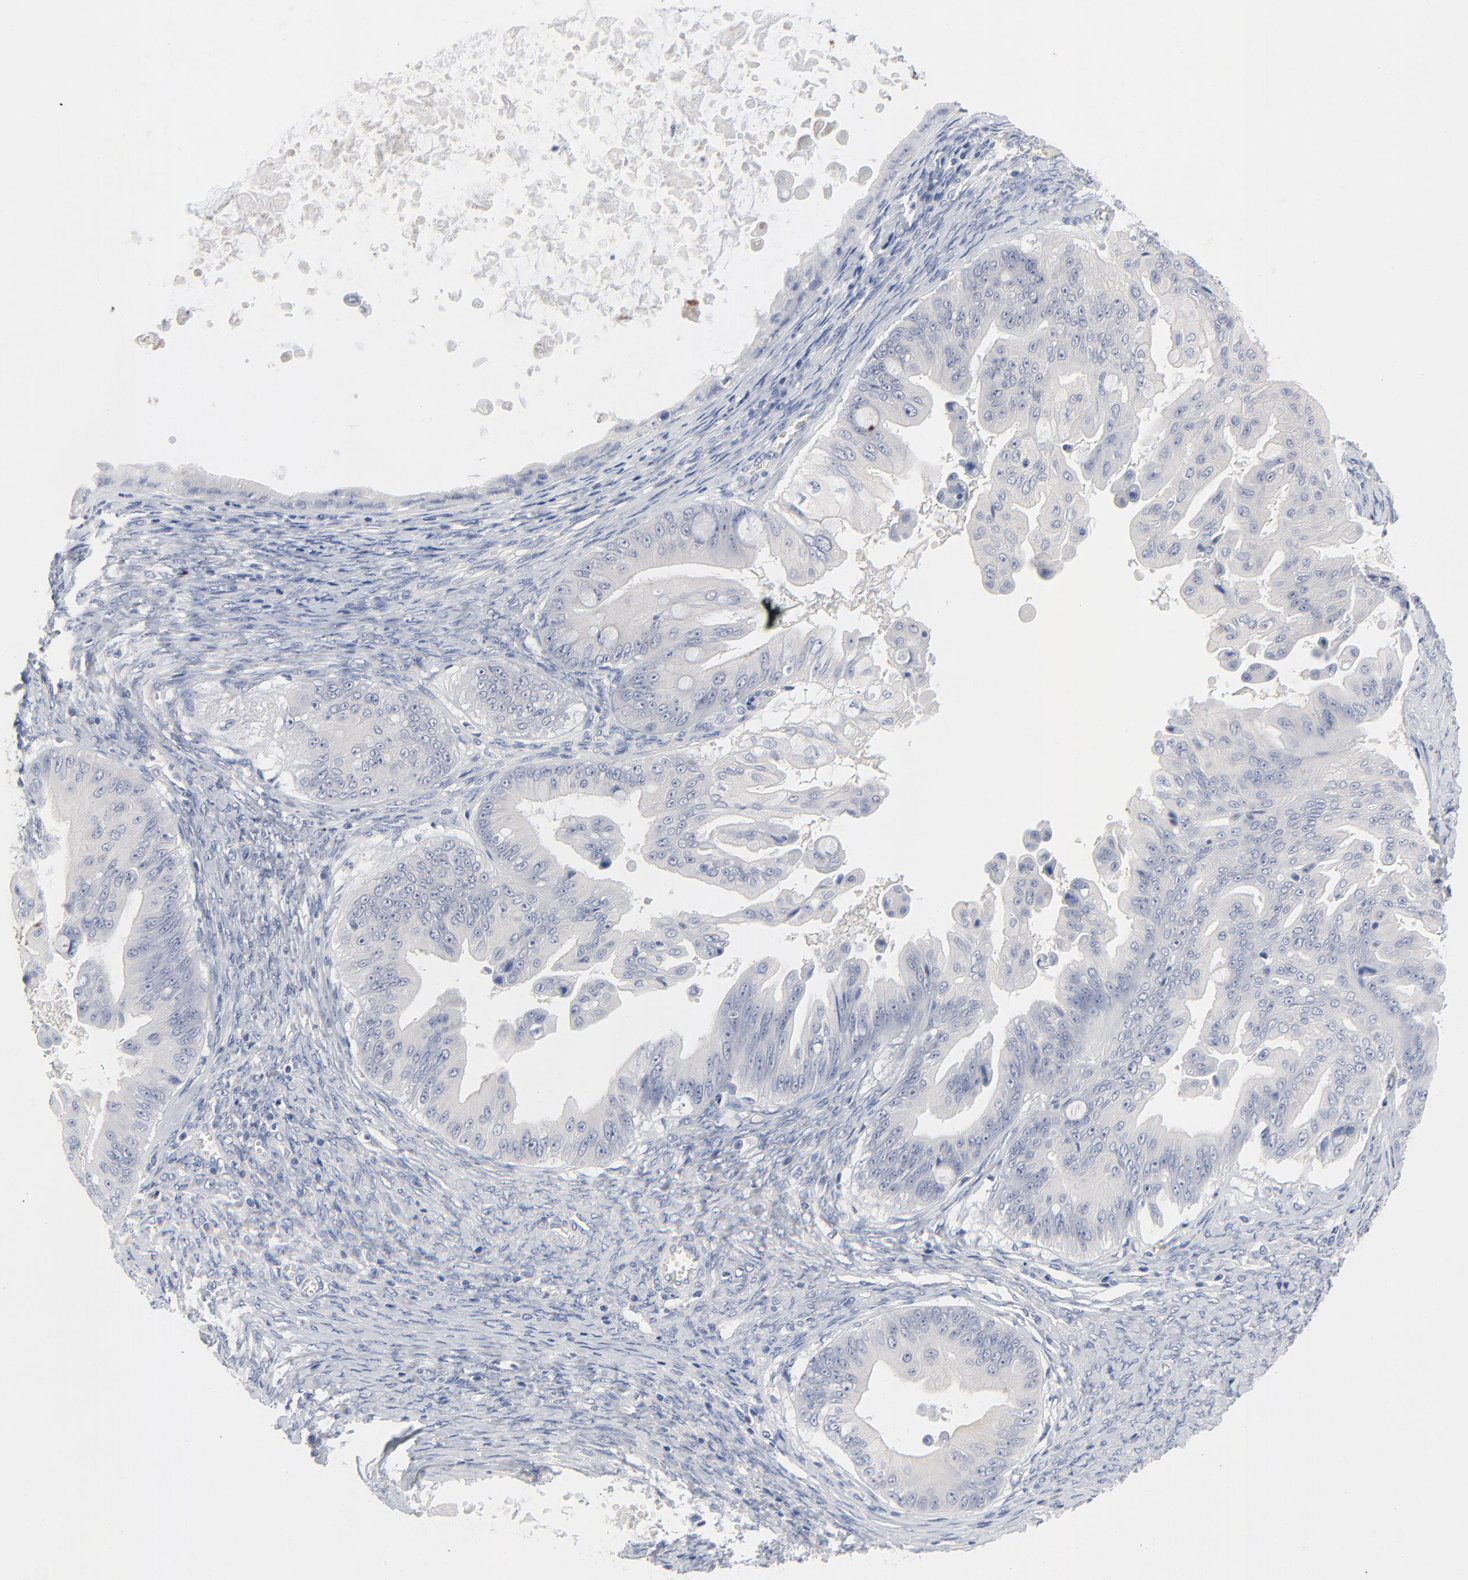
{"staining": {"intensity": "negative", "quantity": "none", "location": "none"}, "tissue": "ovarian cancer", "cell_type": "Tumor cells", "image_type": "cancer", "snomed": [{"axis": "morphology", "description": "Cystadenocarcinoma, mucinous, NOS"}, {"axis": "topography", "description": "Ovary"}], "caption": "This is an immunohistochemistry histopathology image of human ovarian cancer. There is no staining in tumor cells.", "gene": "CLEC4G", "patient": {"sex": "female", "age": 37}}